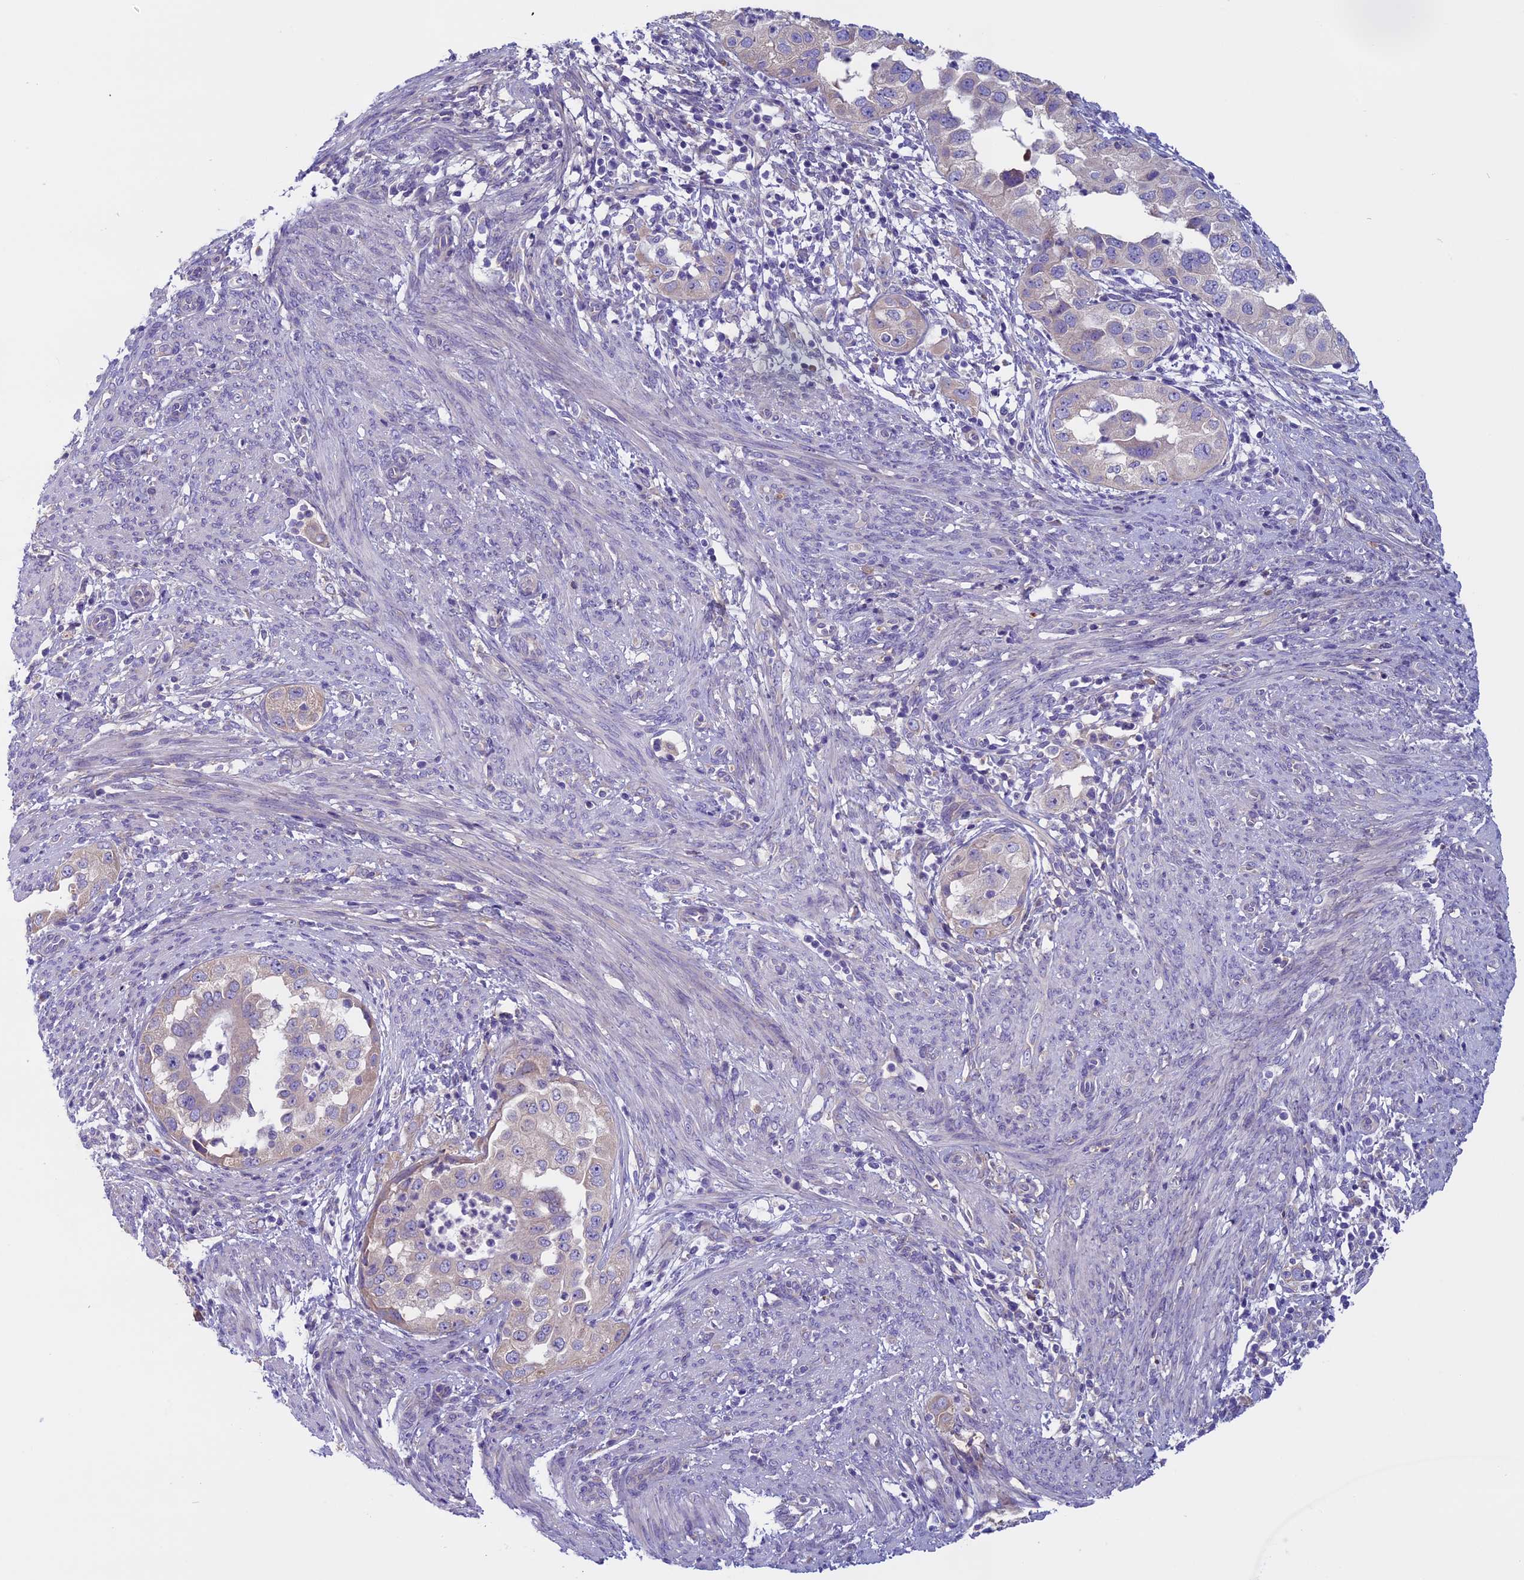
{"staining": {"intensity": "weak", "quantity": "25%-75%", "location": "cytoplasmic/membranous"}, "tissue": "endometrial cancer", "cell_type": "Tumor cells", "image_type": "cancer", "snomed": [{"axis": "morphology", "description": "Adenocarcinoma, NOS"}, {"axis": "topography", "description": "Endometrium"}], "caption": "Immunohistochemistry of human endometrial adenocarcinoma shows low levels of weak cytoplasmic/membranous expression in about 25%-75% of tumor cells.", "gene": "DCTN5", "patient": {"sex": "female", "age": 85}}